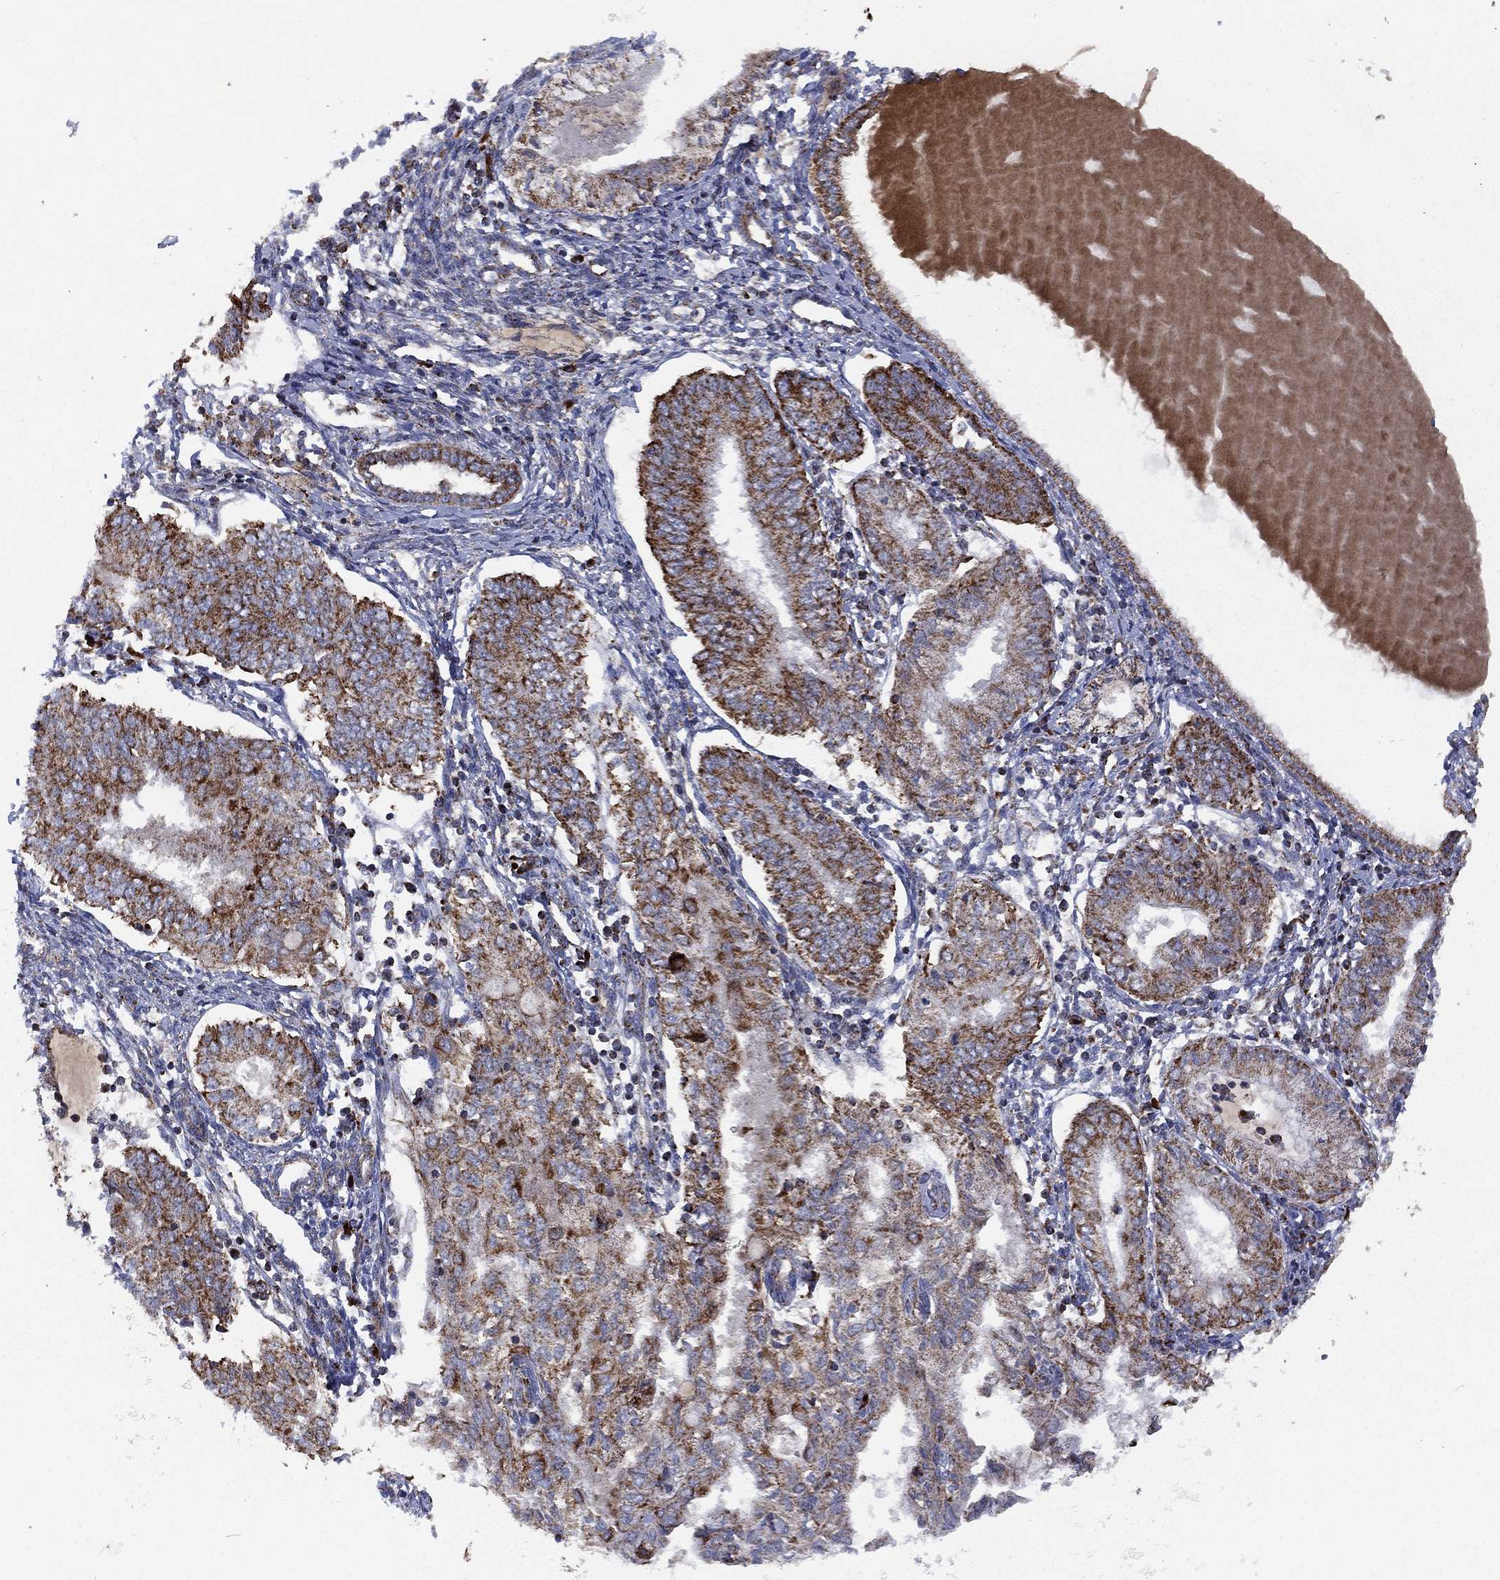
{"staining": {"intensity": "strong", "quantity": ">75%", "location": "cytoplasmic/membranous"}, "tissue": "endometrial cancer", "cell_type": "Tumor cells", "image_type": "cancer", "snomed": [{"axis": "morphology", "description": "Adenocarcinoma, NOS"}, {"axis": "topography", "description": "Endometrium"}], "caption": "There is high levels of strong cytoplasmic/membranous staining in tumor cells of endometrial adenocarcinoma, as demonstrated by immunohistochemical staining (brown color).", "gene": "PPP2R5A", "patient": {"sex": "female", "age": 68}}